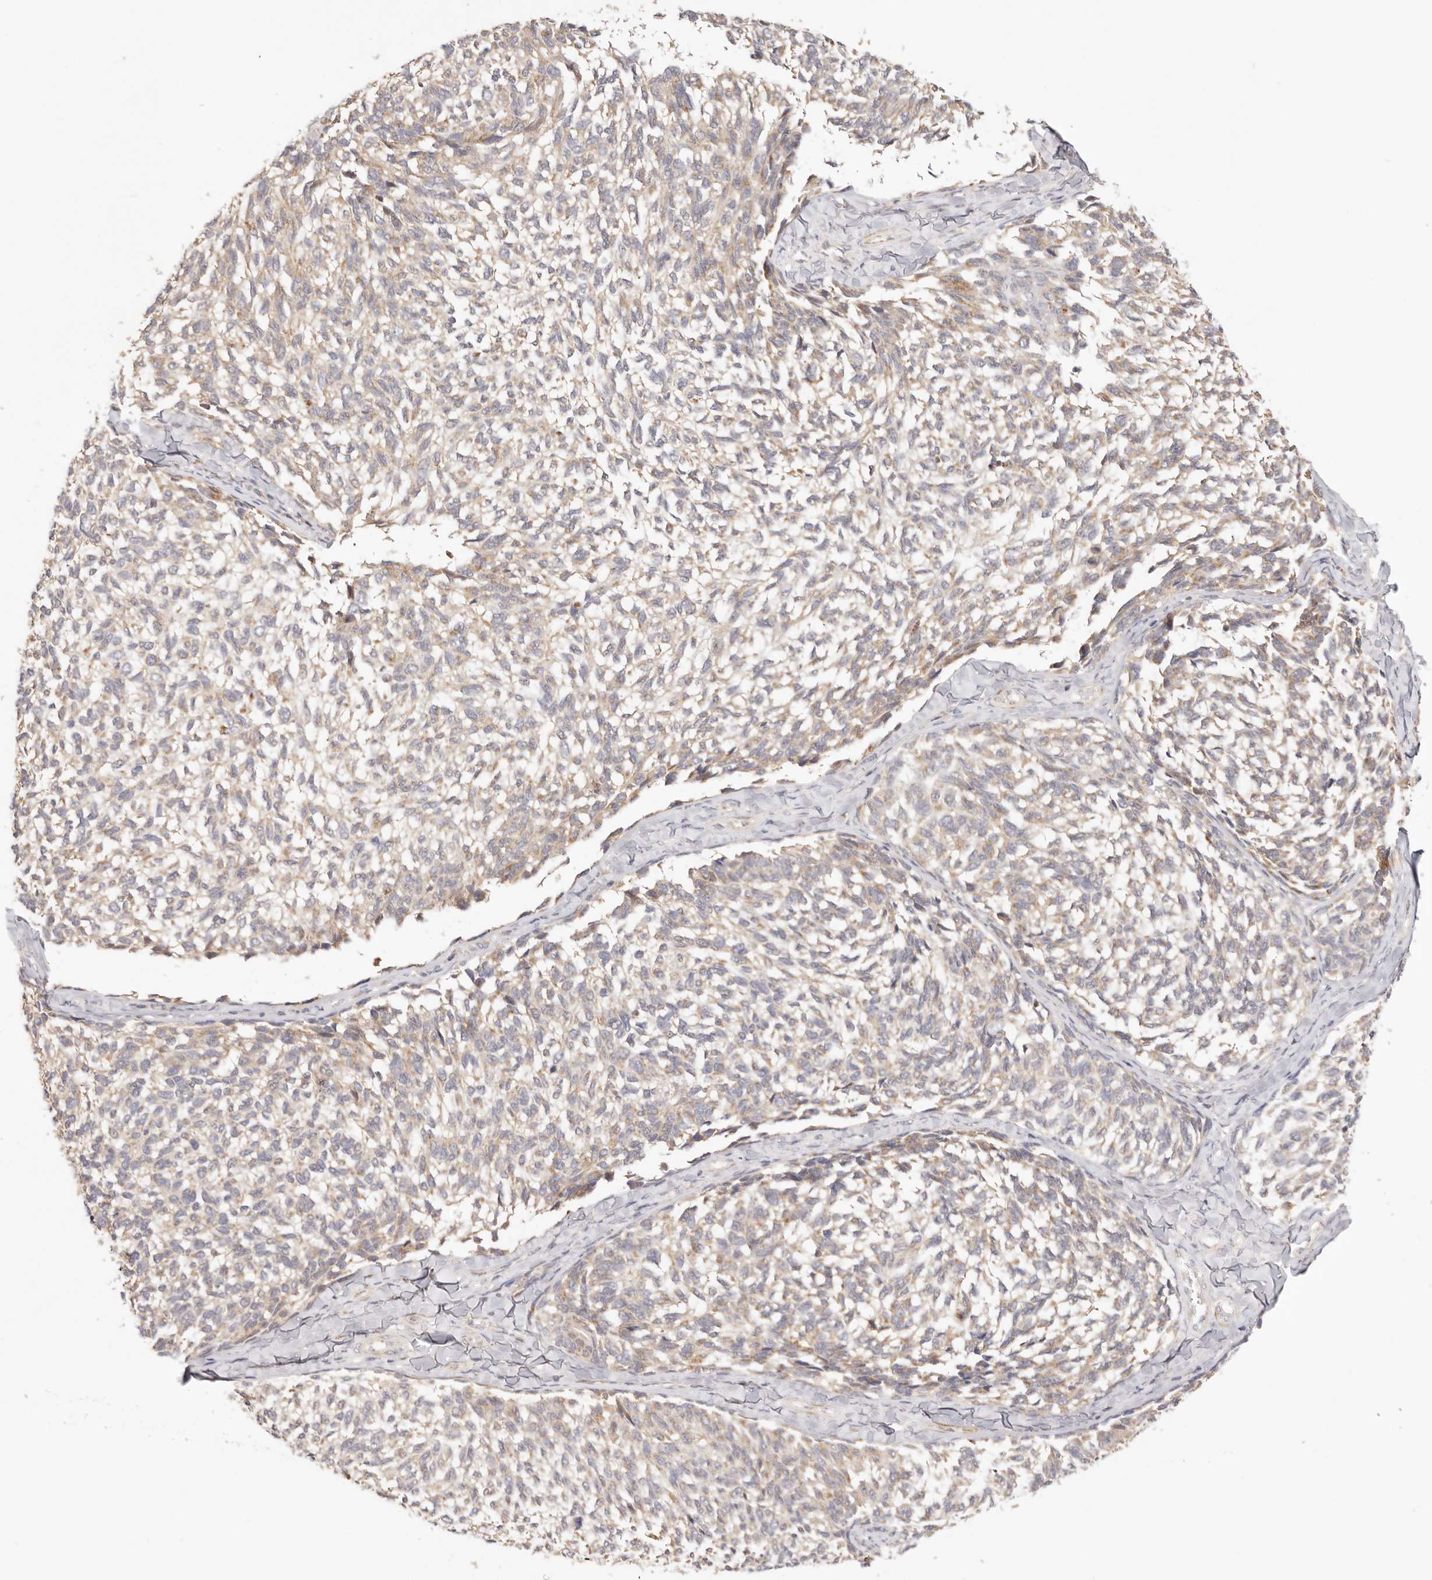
{"staining": {"intensity": "moderate", "quantity": ">75%", "location": "cytoplasmic/membranous"}, "tissue": "melanoma", "cell_type": "Tumor cells", "image_type": "cancer", "snomed": [{"axis": "morphology", "description": "Malignant melanoma, NOS"}, {"axis": "topography", "description": "Skin"}], "caption": "This photomicrograph demonstrates melanoma stained with immunohistochemistry to label a protein in brown. The cytoplasmic/membranous of tumor cells show moderate positivity for the protein. Nuclei are counter-stained blue.", "gene": "KCMF1", "patient": {"sex": "female", "age": 73}}